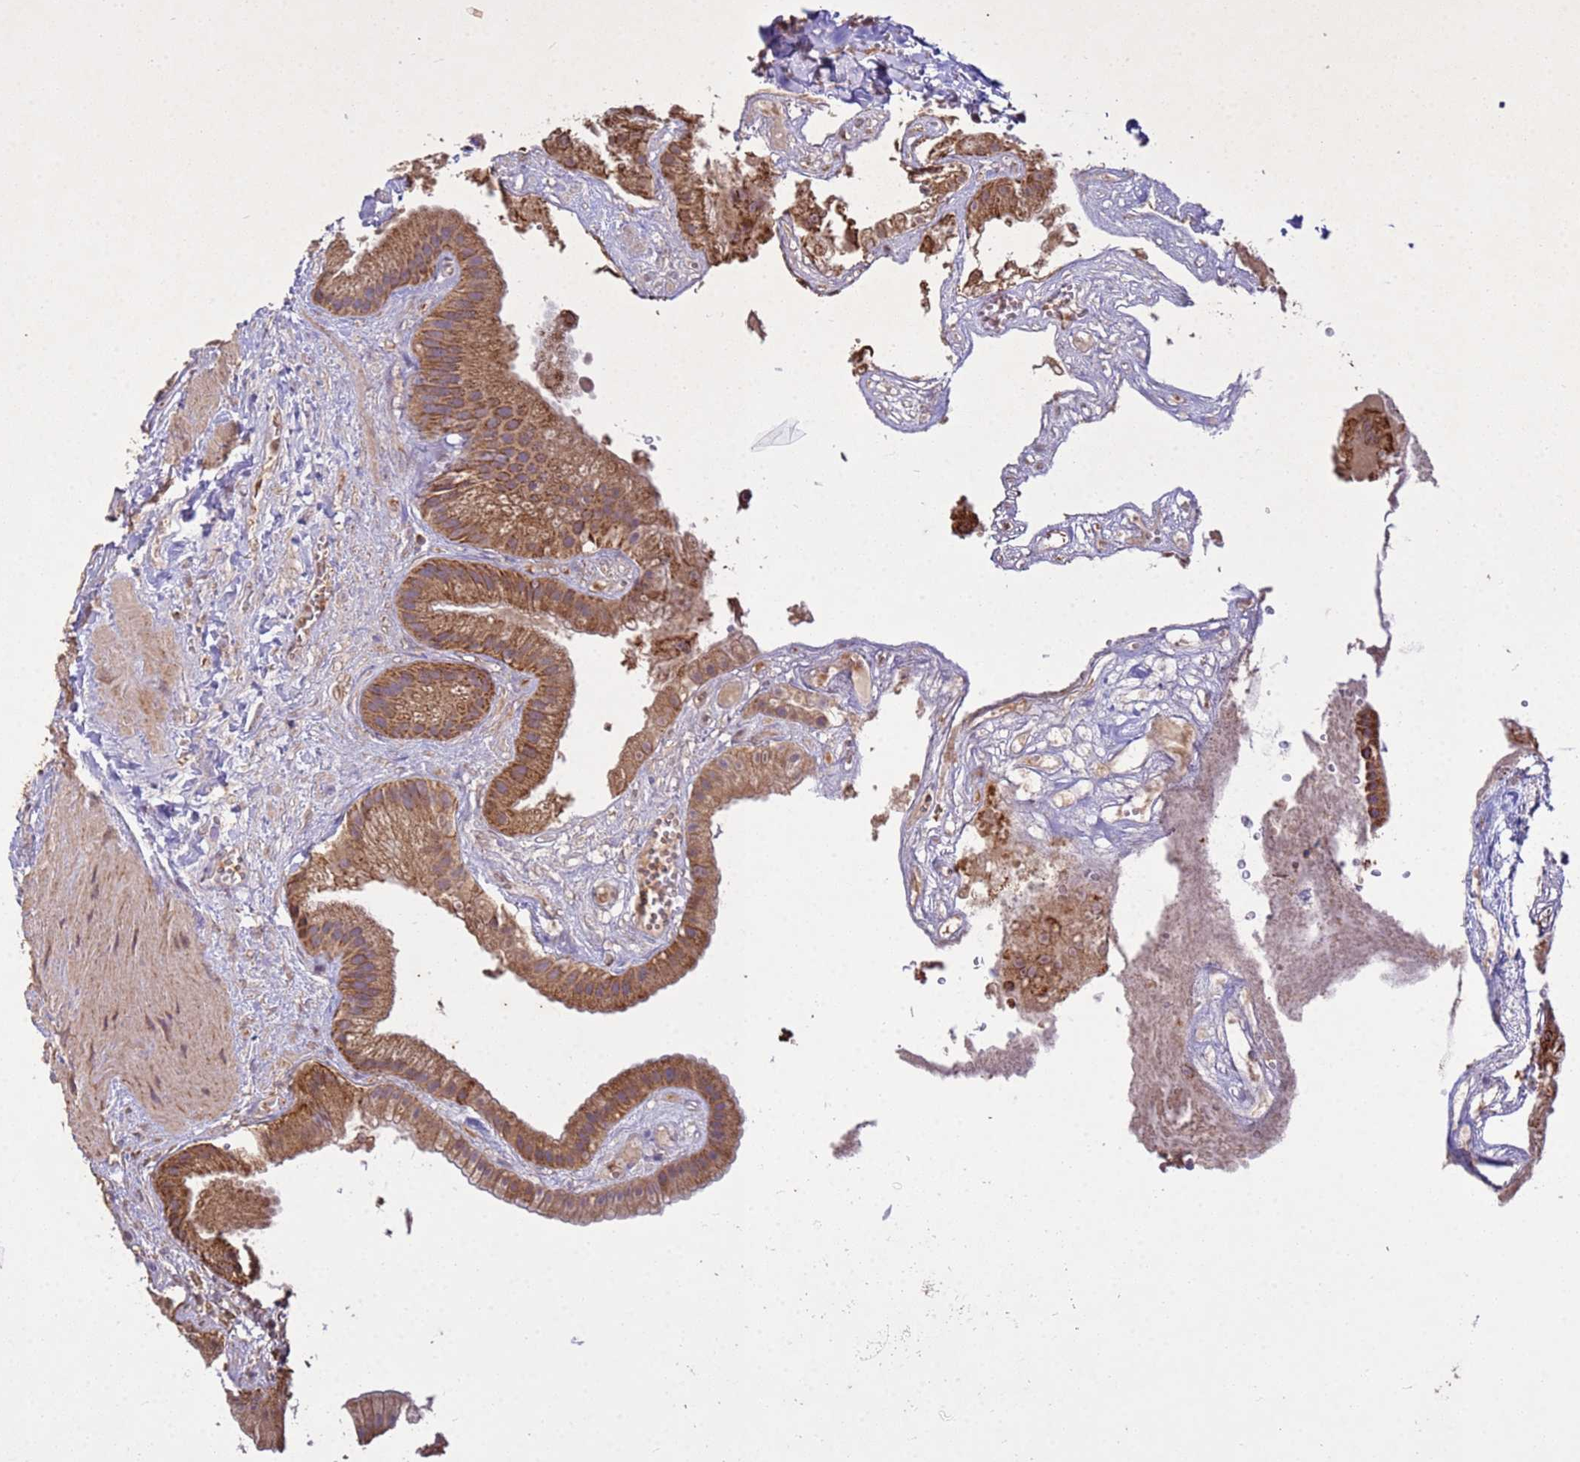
{"staining": {"intensity": "moderate", "quantity": ">75%", "location": "cytoplasmic/membranous"}, "tissue": "gallbladder", "cell_type": "Glandular cells", "image_type": "normal", "snomed": [{"axis": "morphology", "description": "Normal tissue, NOS"}, {"axis": "topography", "description": "Gallbladder"}], "caption": "Immunohistochemical staining of benign gallbladder demonstrates moderate cytoplasmic/membranous protein staining in approximately >75% of glandular cells. (Stains: DAB (3,3'-diaminobenzidine) in brown, nuclei in blue, Microscopy: brightfield microscopy at high magnification).", "gene": "P2RX7", "patient": {"sex": "male", "age": 55}}